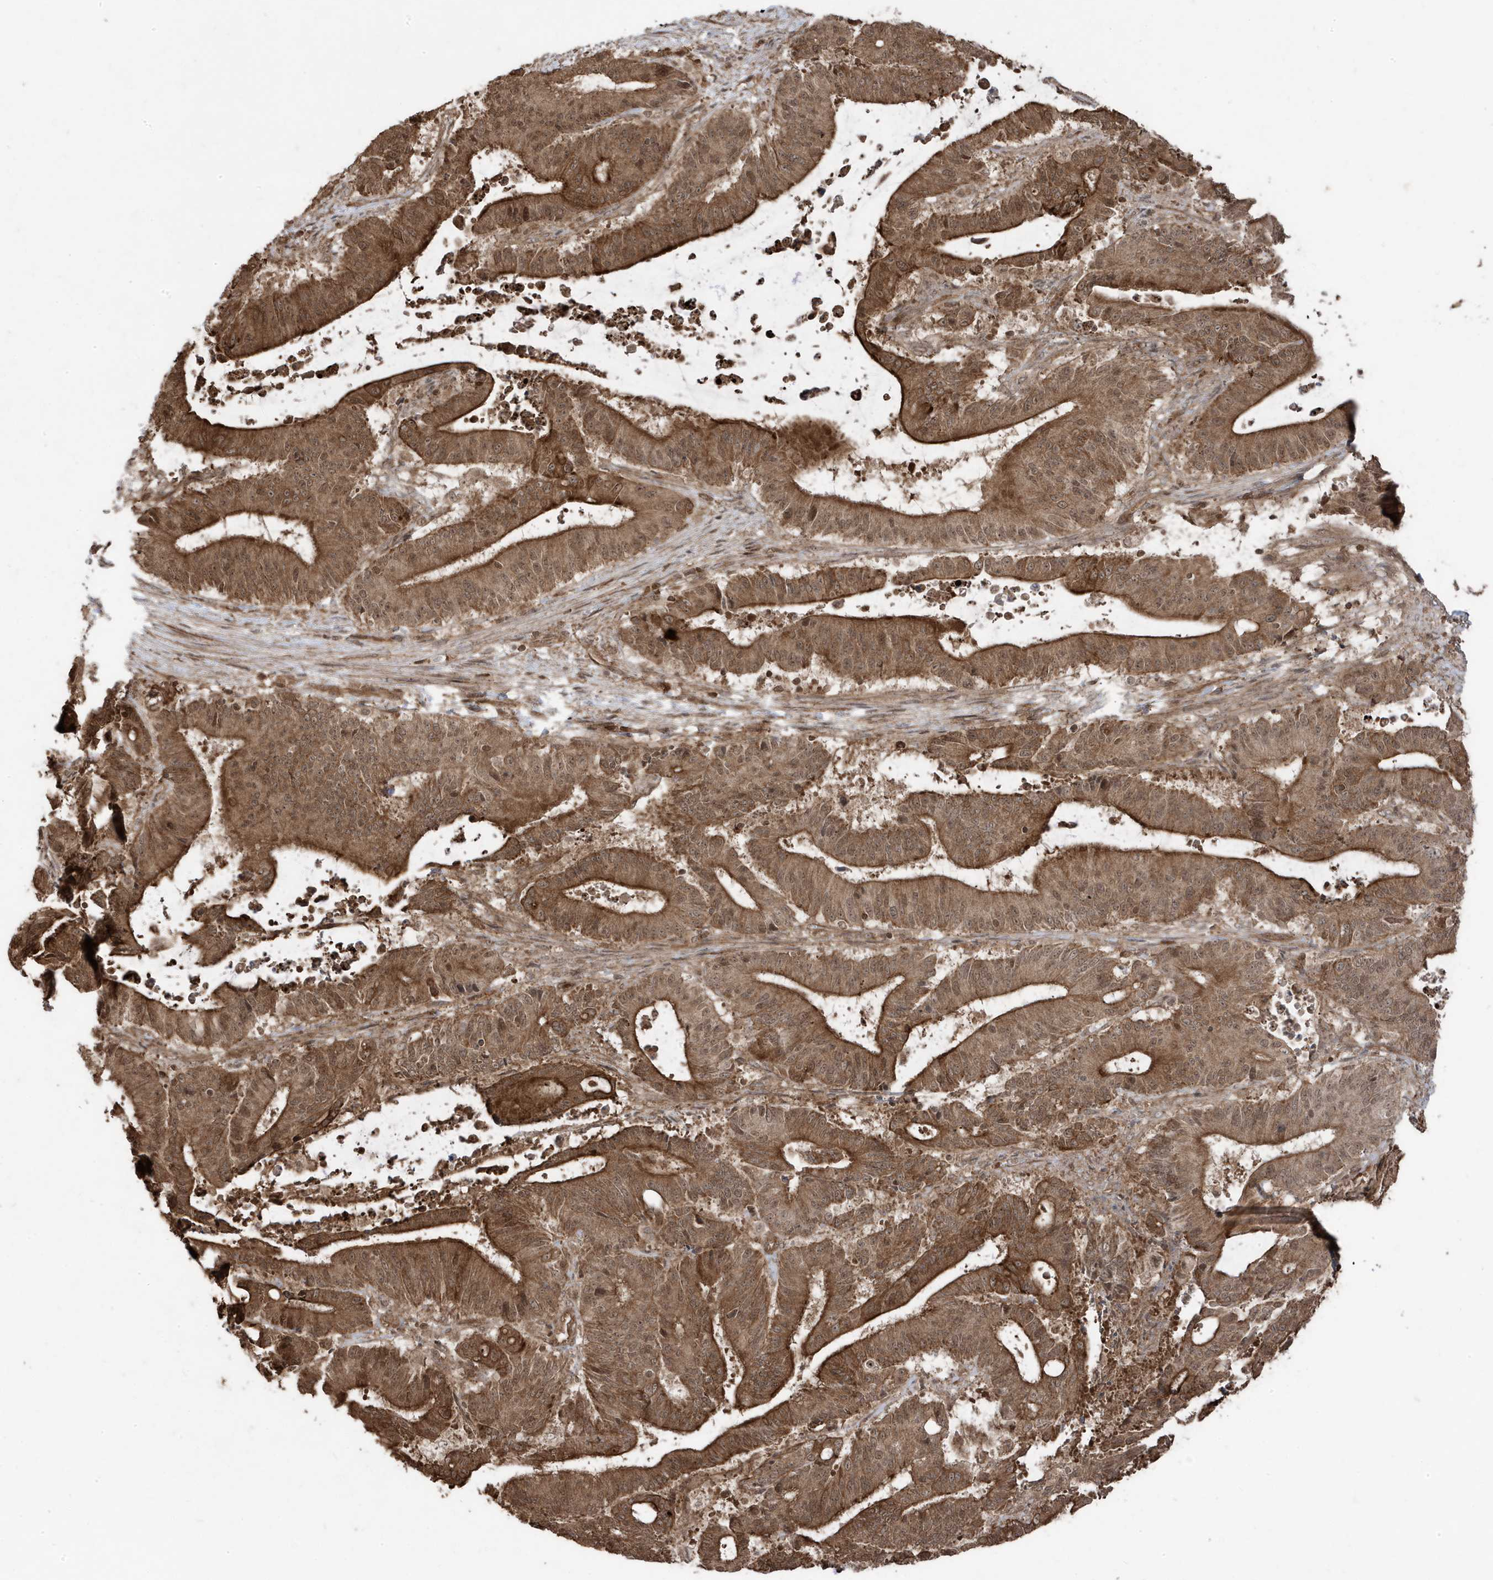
{"staining": {"intensity": "strong", "quantity": ">75%", "location": "cytoplasmic/membranous"}, "tissue": "liver cancer", "cell_type": "Tumor cells", "image_type": "cancer", "snomed": [{"axis": "morphology", "description": "Normal tissue, NOS"}, {"axis": "morphology", "description": "Cholangiocarcinoma"}, {"axis": "topography", "description": "Liver"}, {"axis": "topography", "description": "Peripheral nerve tissue"}], "caption": "This micrograph exhibits immunohistochemistry staining of cholangiocarcinoma (liver), with high strong cytoplasmic/membranous staining in about >75% of tumor cells.", "gene": "ASAP1", "patient": {"sex": "female", "age": 73}}